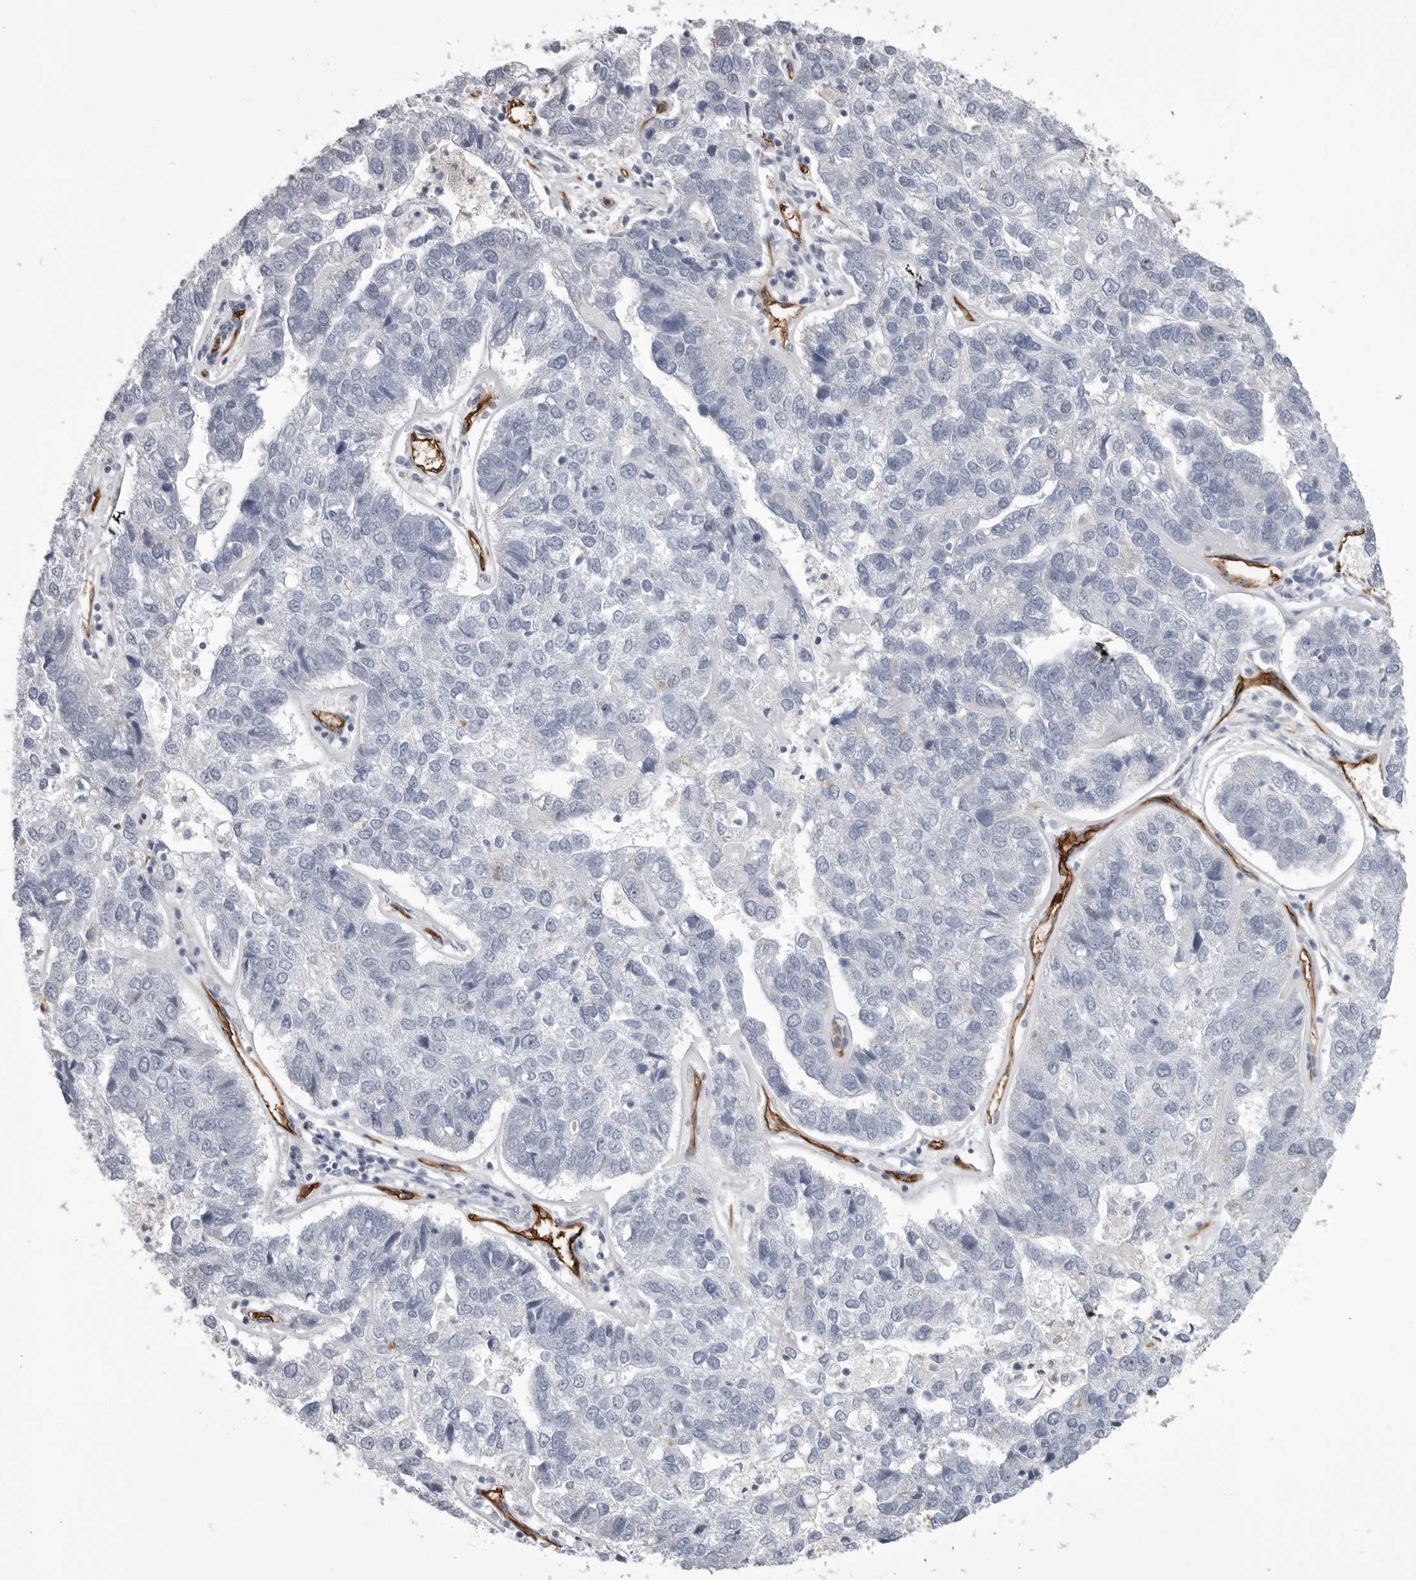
{"staining": {"intensity": "negative", "quantity": "none", "location": "none"}, "tissue": "pancreatic cancer", "cell_type": "Tumor cells", "image_type": "cancer", "snomed": [{"axis": "morphology", "description": "Adenocarcinoma, NOS"}, {"axis": "topography", "description": "Pancreas"}], "caption": "This is a histopathology image of IHC staining of pancreatic cancer, which shows no positivity in tumor cells.", "gene": "OPLAH", "patient": {"sex": "female", "age": 61}}